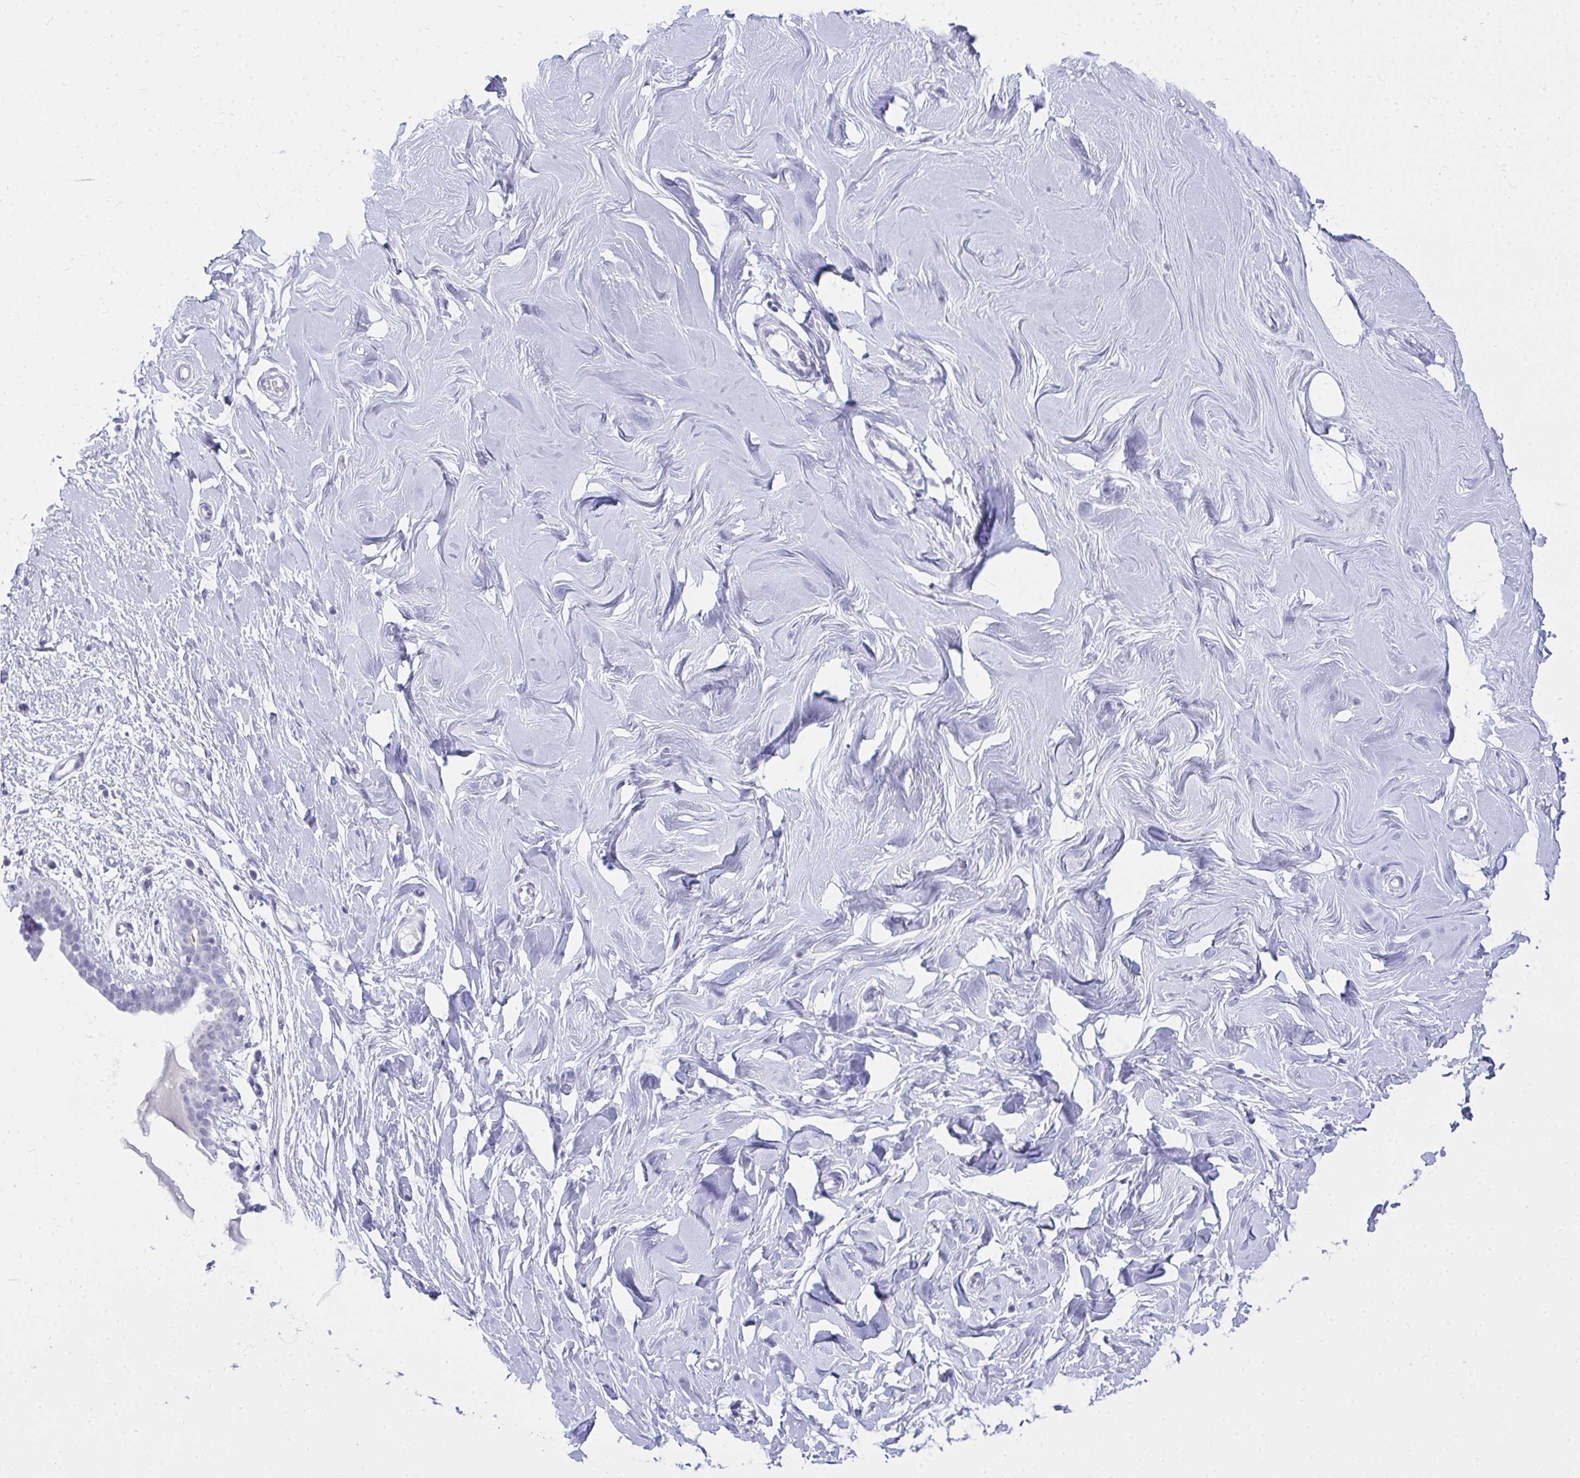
{"staining": {"intensity": "negative", "quantity": "none", "location": "none"}, "tissue": "breast", "cell_type": "Adipocytes", "image_type": "normal", "snomed": [{"axis": "morphology", "description": "Normal tissue, NOS"}, {"axis": "topography", "description": "Breast"}], "caption": "Breast stained for a protein using immunohistochemistry (IHC) displays no staining adipocytes.", "gene": "OR5F1", "patient": {"sex": "female", "age": 27}}